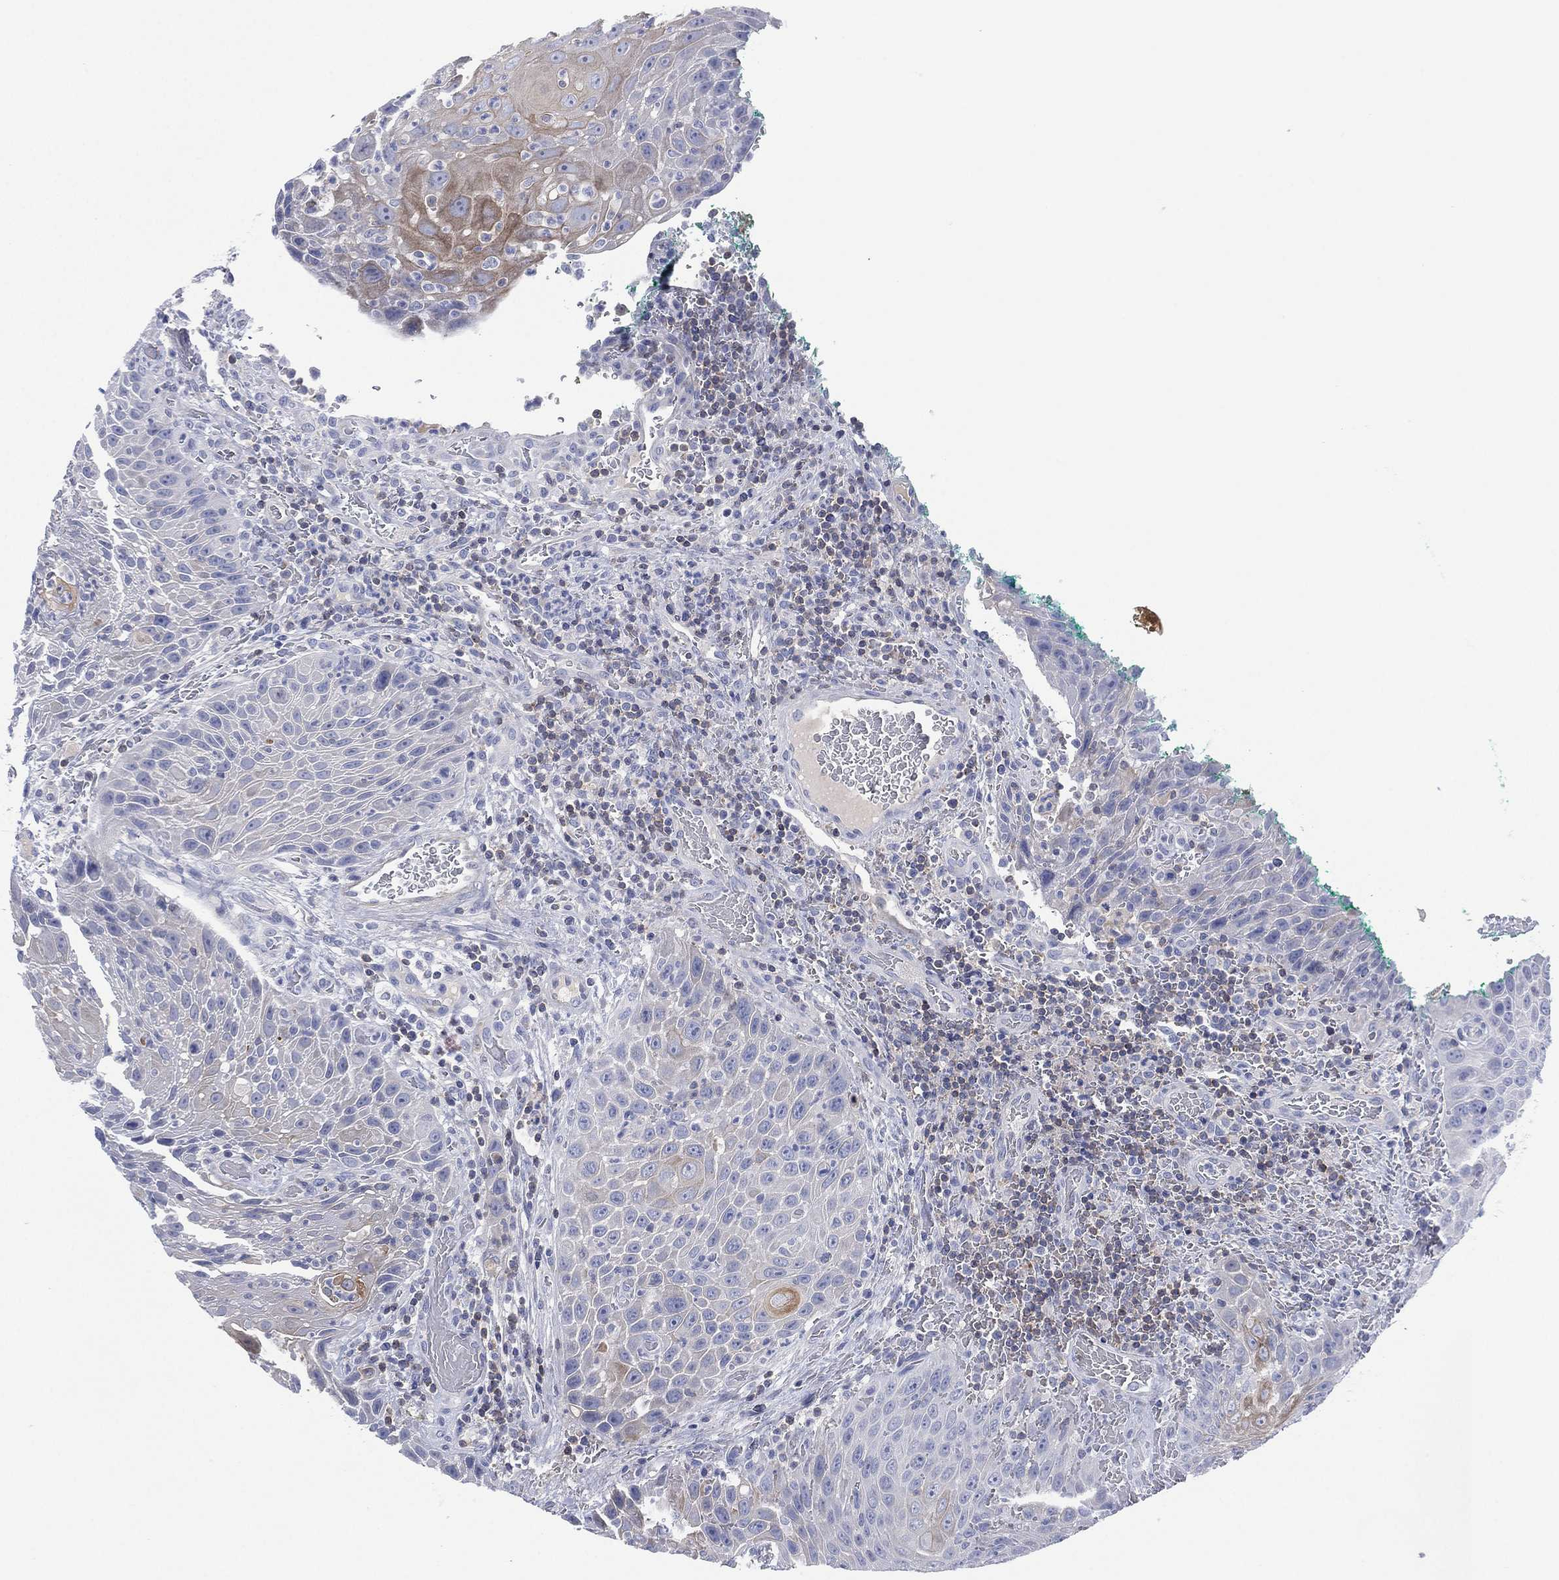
{"staining": {"intensity": "weak", "quantity": "<25%", "location": "cytoplasmic/membranous"}, "tissue": "head and neck cancer", "cell_type": "Tumor cells", "image_type": "cancer", "snomed": [{"axis": "morphology", "description": "Squamous cell carcinoma, NOS"}, {"axis": "topography", "description": "Head-Neck"}], "caption": "The photomicrograph reveals no staining of tumor cells in squamous cell carcinoma (head and neck). The staining is performed using DAB brown chromogen with nuclei counter-stained in using hematoxylin.", "gene": "SEPTIN1", "patient": {"sex": "male", "age": 69}}